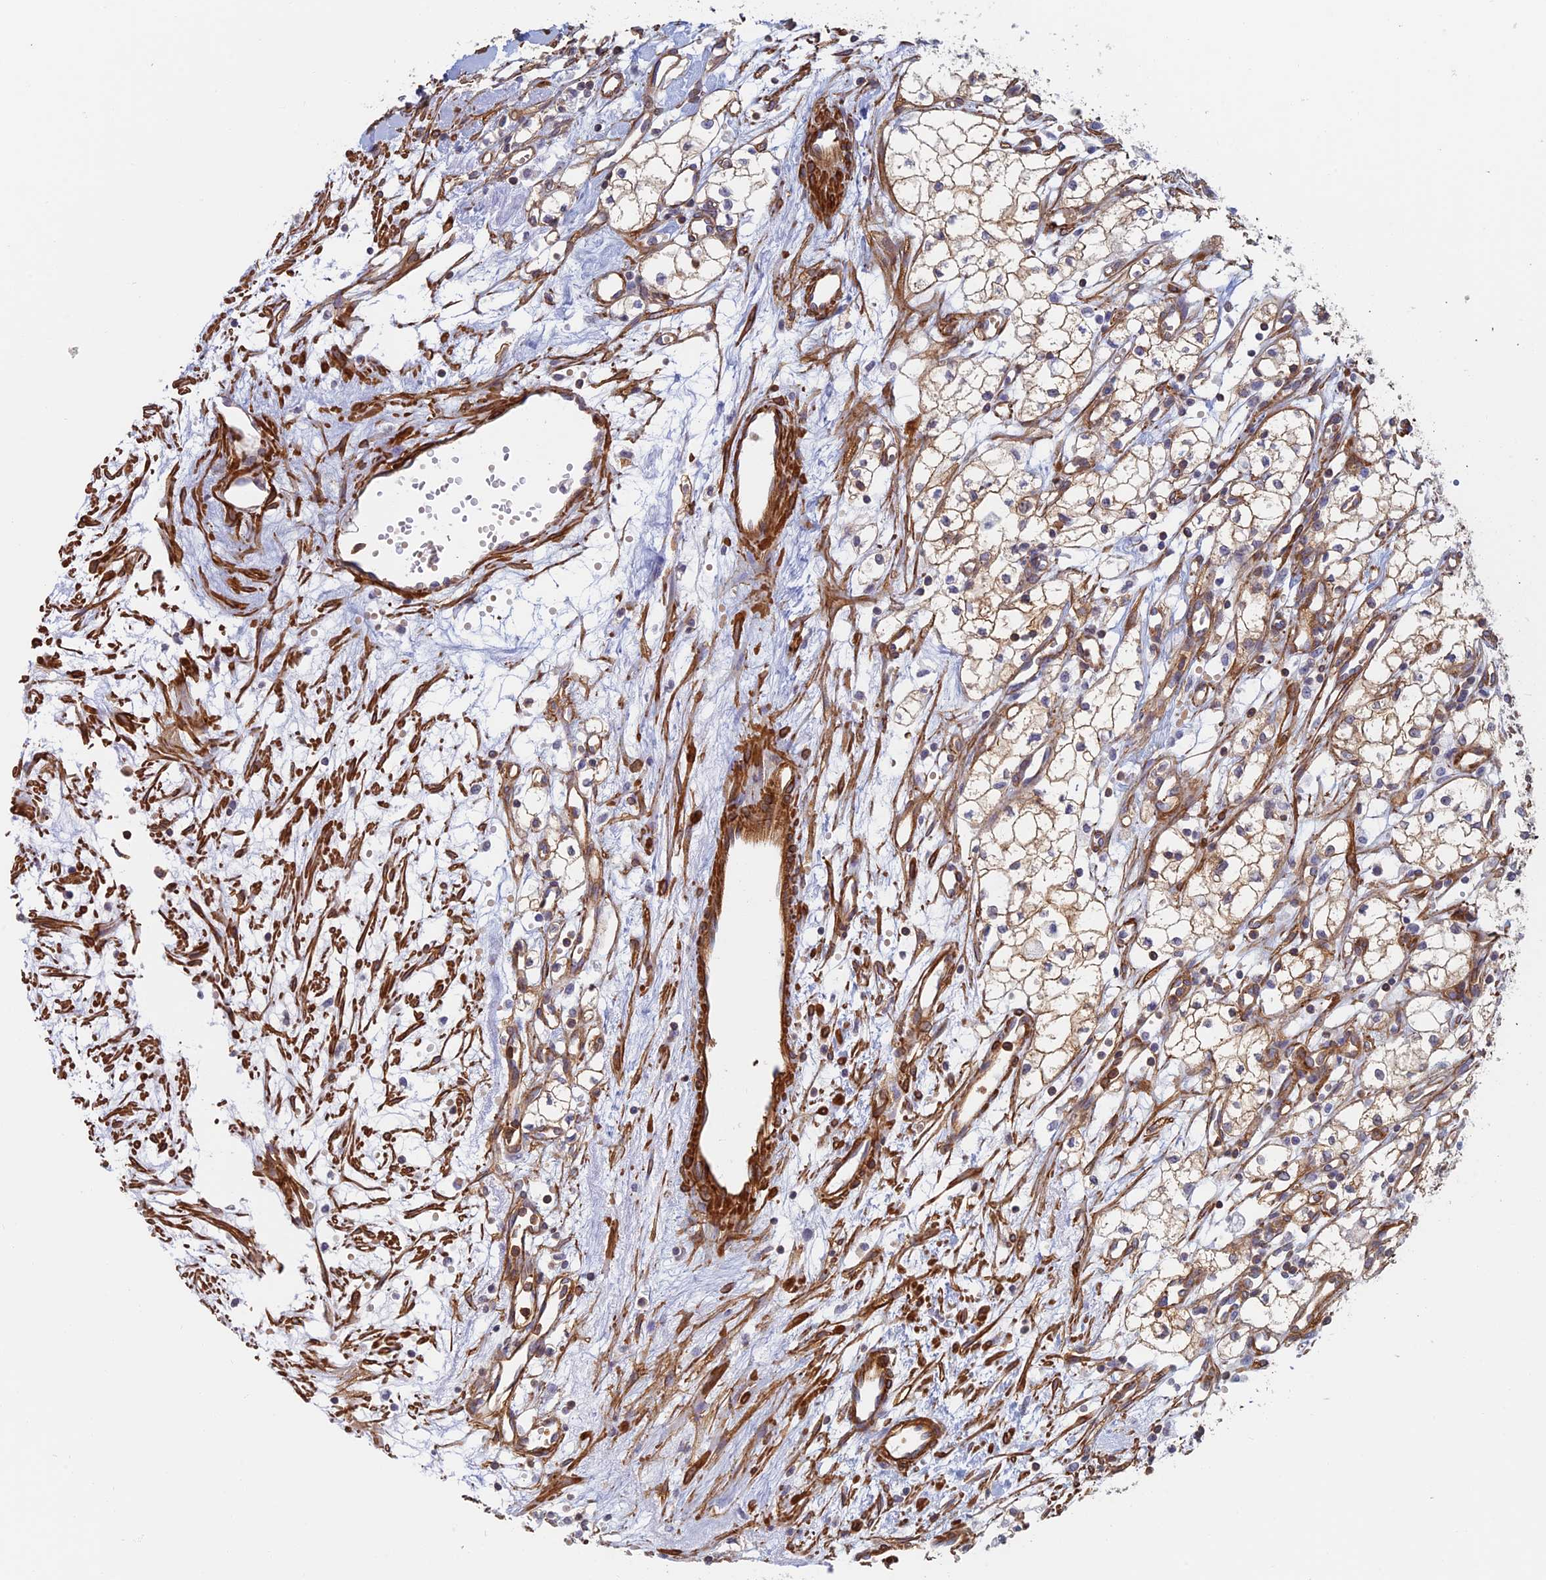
{"staining": {"intensity": "moderate", "quantity": ">75%", "location": "cytoplasmic/membranous"}, "tissue": "renal cancer", "cell_type": "Tumor cells", "image_type": "cancer", "snomed": [{"axis": "morphology", "description": "Adenocarcinoma, NOS"}, {"axis": "topography", "description": "Kidney"}], "caption": "This photomicrograph demonstrates IHC staining of human adenocarcinoma (renal), with medium moderate cytoplasmic/membranous expression in about >75% of tumor cells.", "gene": "PAK4", "patient": {"sex": "male", "age": 59}}